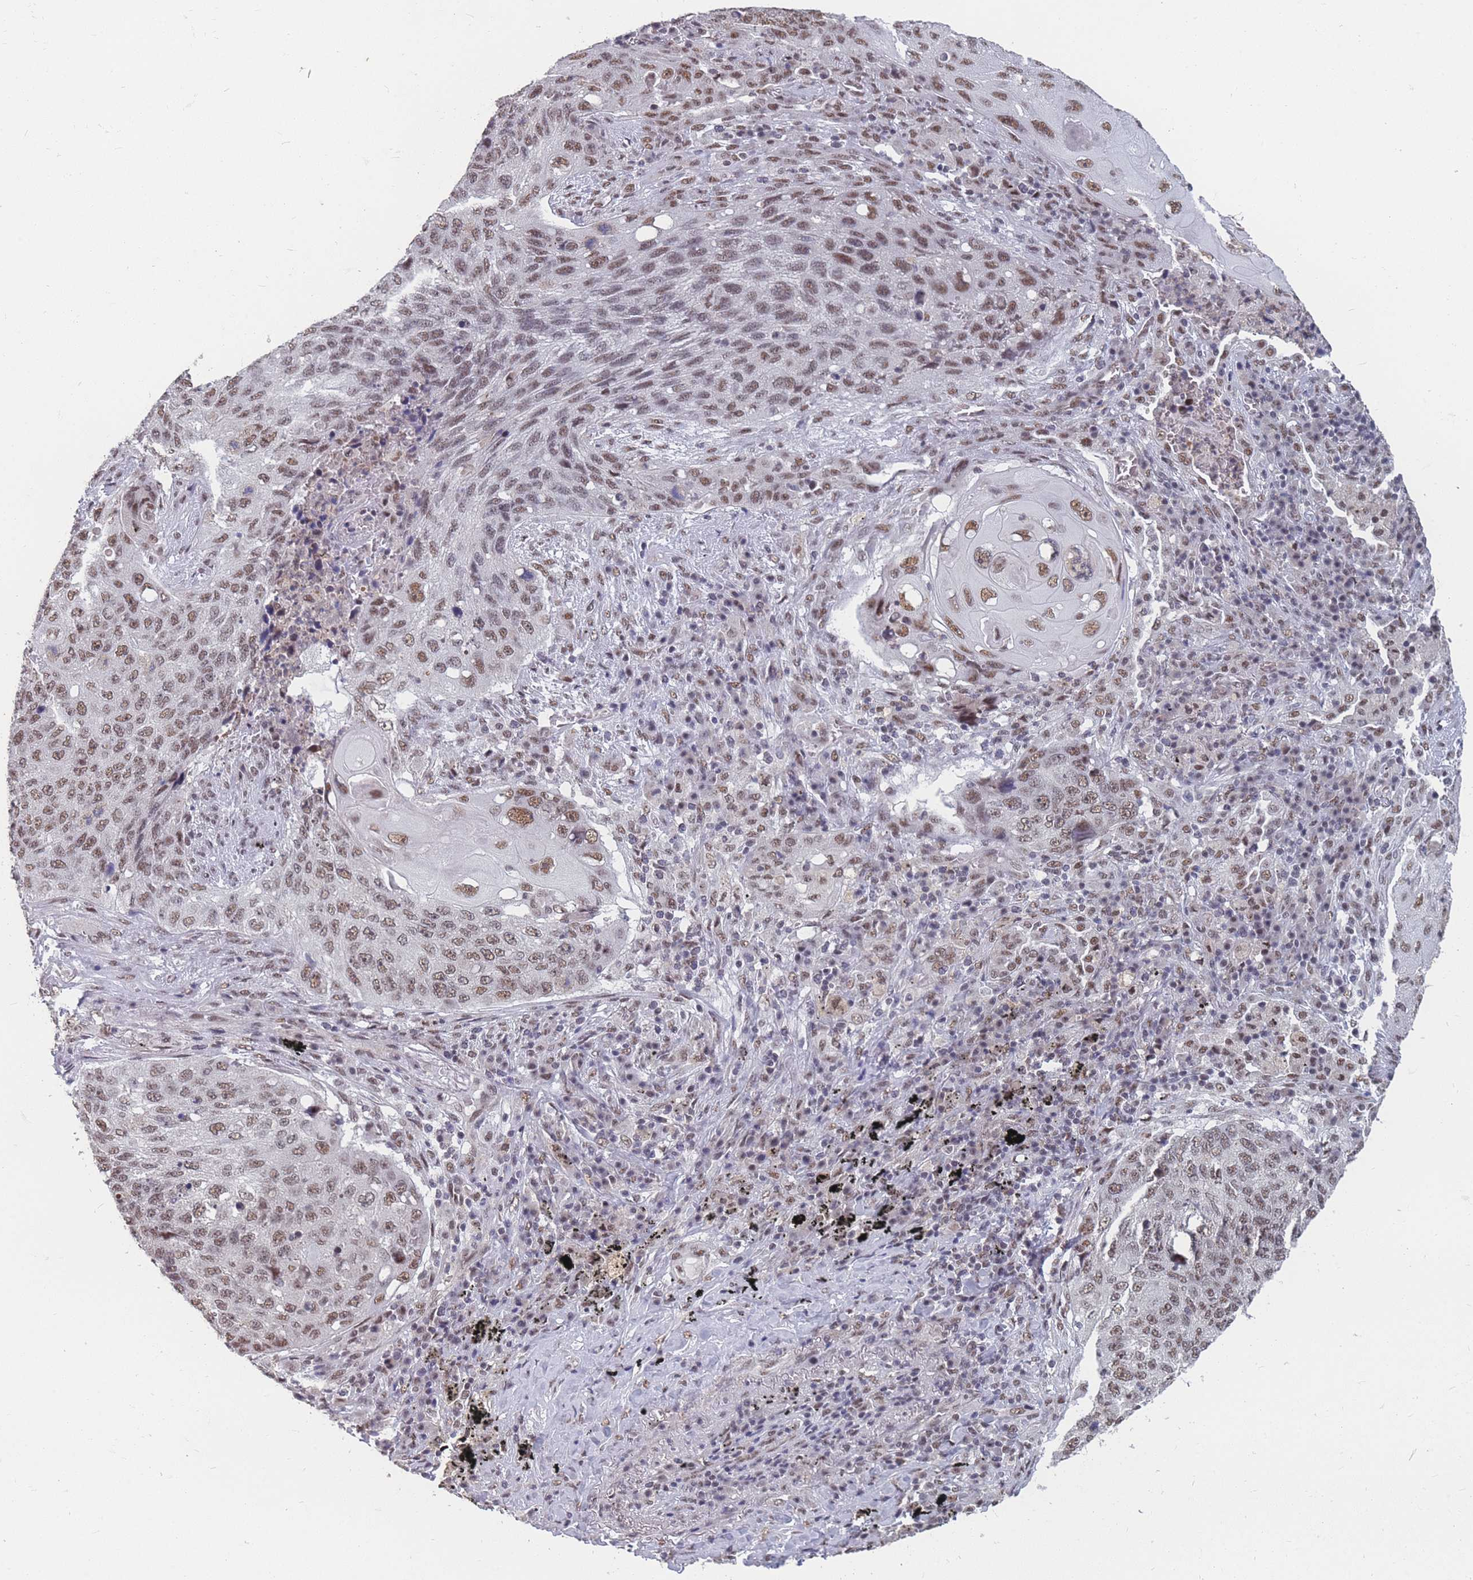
{"staining": {"intensity": "moderate", "quantity": ">75%", "location": "nuclear"}, "tissue": "lung cancer", "cell_type": "Tumor cells", "image_type": "cancer", "snomed": [{"axis": "morphology", "description": "Squamous cell carcinoma, NOS"}, {"axis": "topography", "description": "Lung"}], "caption": "Tumor cells exhibit moderate nuclear staining in about >75% of cells in lung squamous cell carcinoma.", "gene": "SNRPA1", "patient": {"sex": "female", "age": 63}}